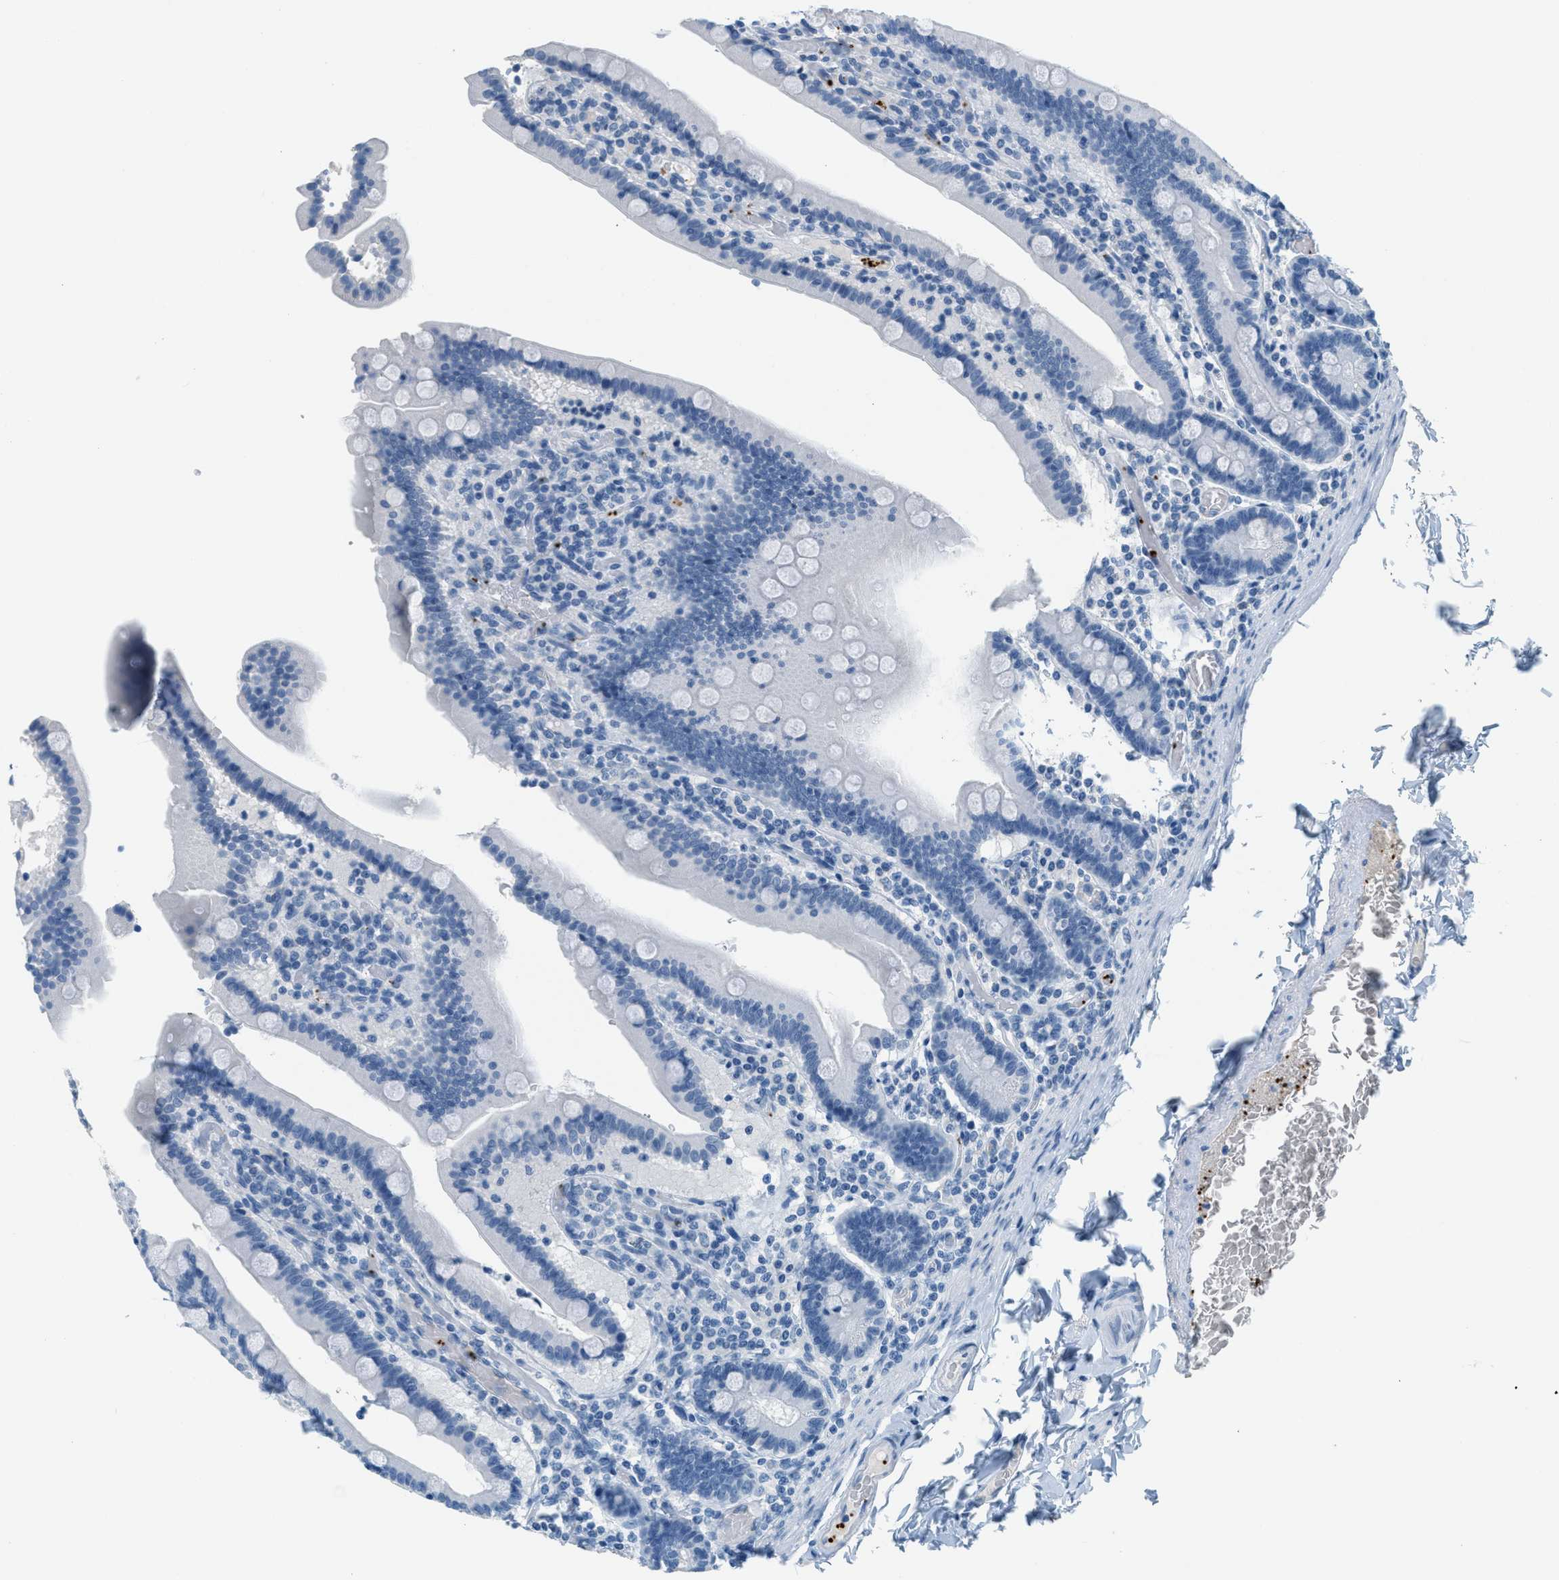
{"staining": {"intensity": "negative", "quantity": "none", "location": "none"}, "tissue": "duodenum", "cell_type": "Glandular cells", "image_type": "normal", "snomed": [{"axis": "morphology", "description": "Normal tissue, NOS"}, {"axis": "topography", "description": "Duodenum"}], "caption": "IHC image of unremarkable human duodenum stained for a protein (brown), which shows no expression in glandular cells. (DAB immunohistochemistry with hematoxylin counter stain).", "gene": "PPBP", "patient": {"sex": "female", "age": 53}}